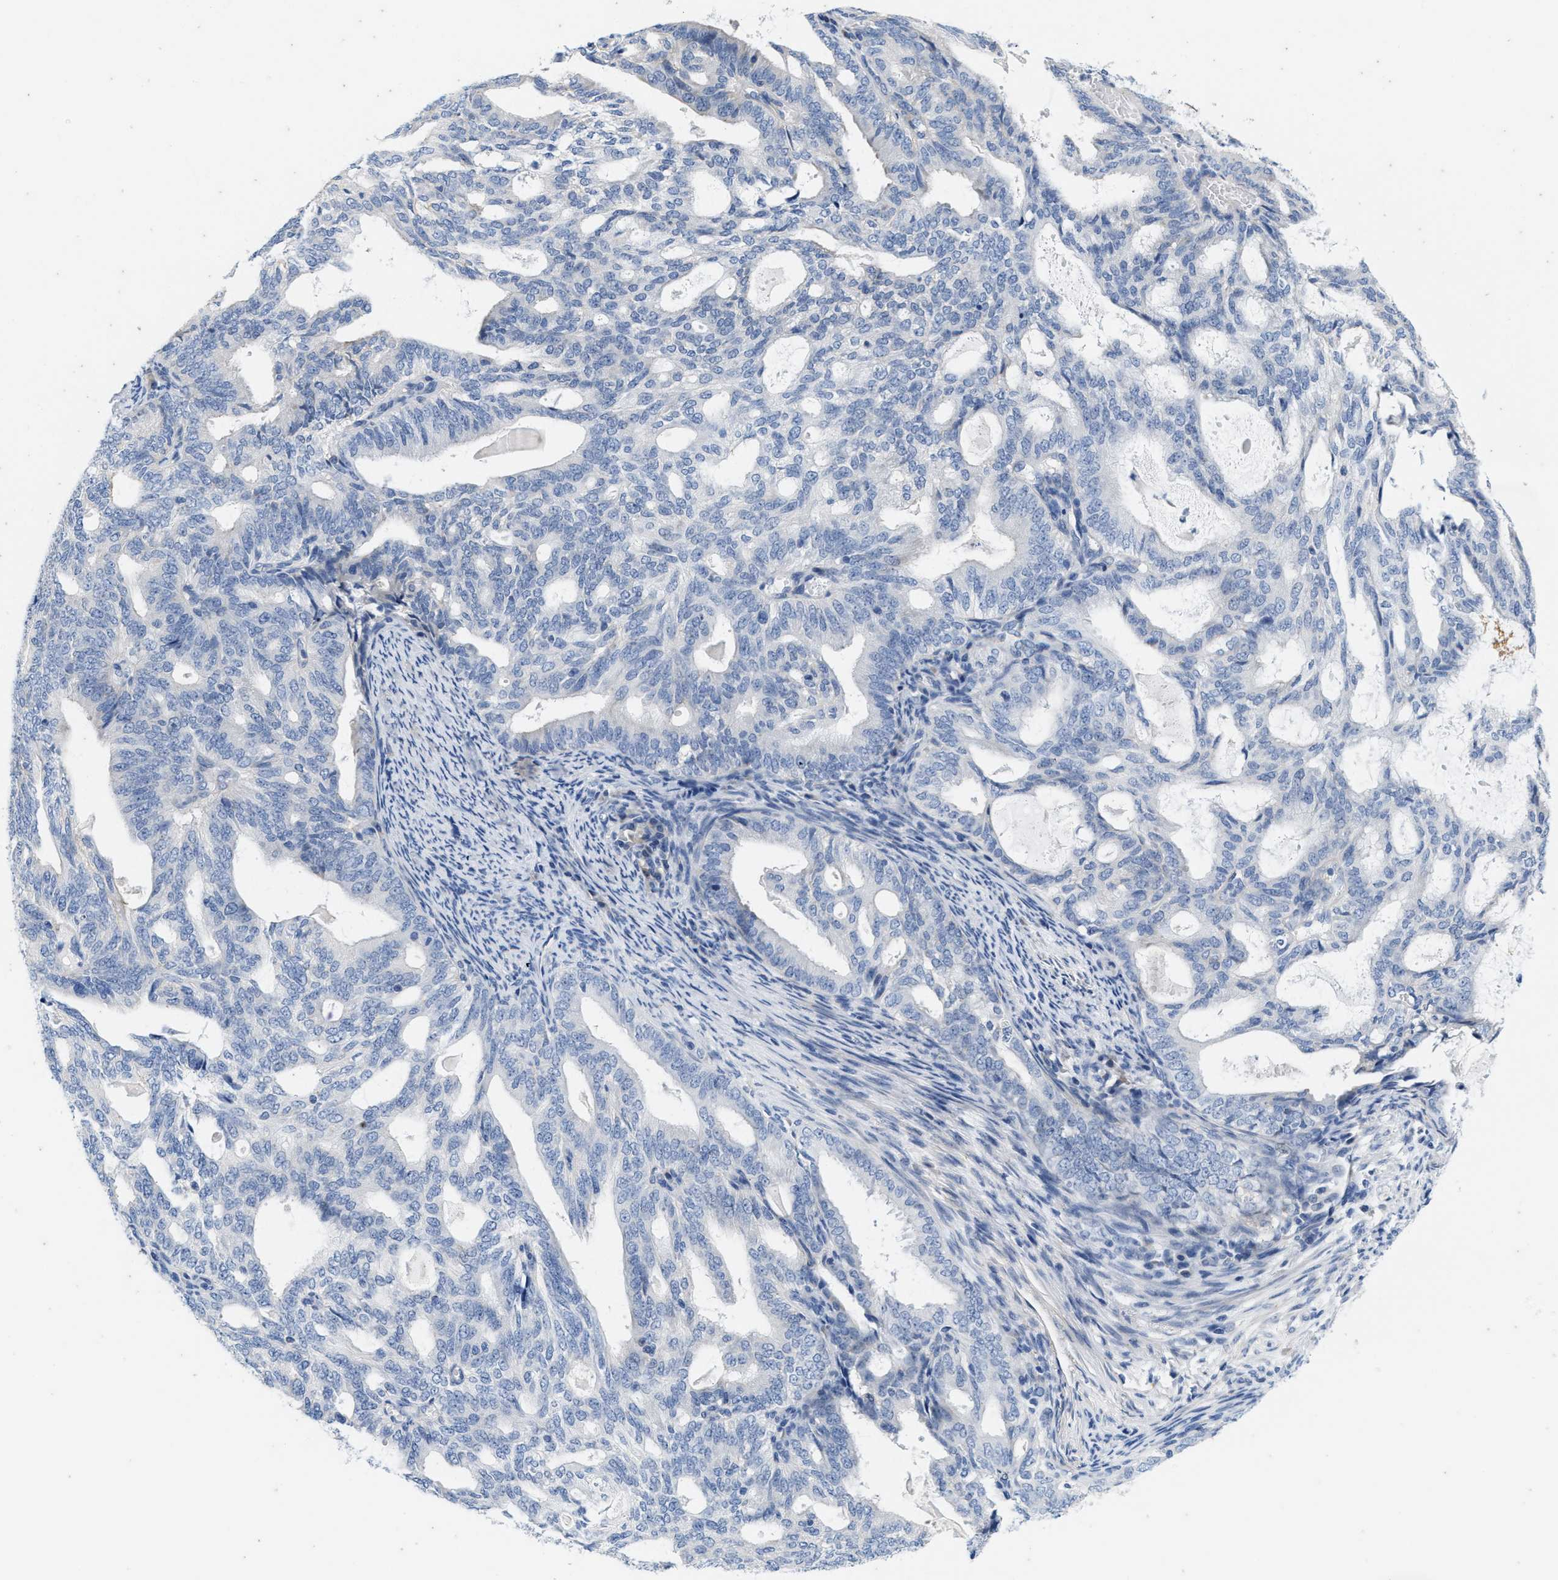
{"staining": {"intensity": "negative", "quantity": "none", "location": "none"}, "tissue": "endometrial cancer", "cell_type": "Tumor cells", "image_type": "cancer", "snomed": [{"axis": "morphology", "description": "Adenocarcinoma, NOS"}, {"axis": "topography", "description": "Endometrium"}], "caption": "This is an immunohistochemistry micrograph of adenocarcinoma (endometrial). There is no staining in tumor cells.", "gene": "ABCB11", "patient": {"sex": "female", "age": 58}}